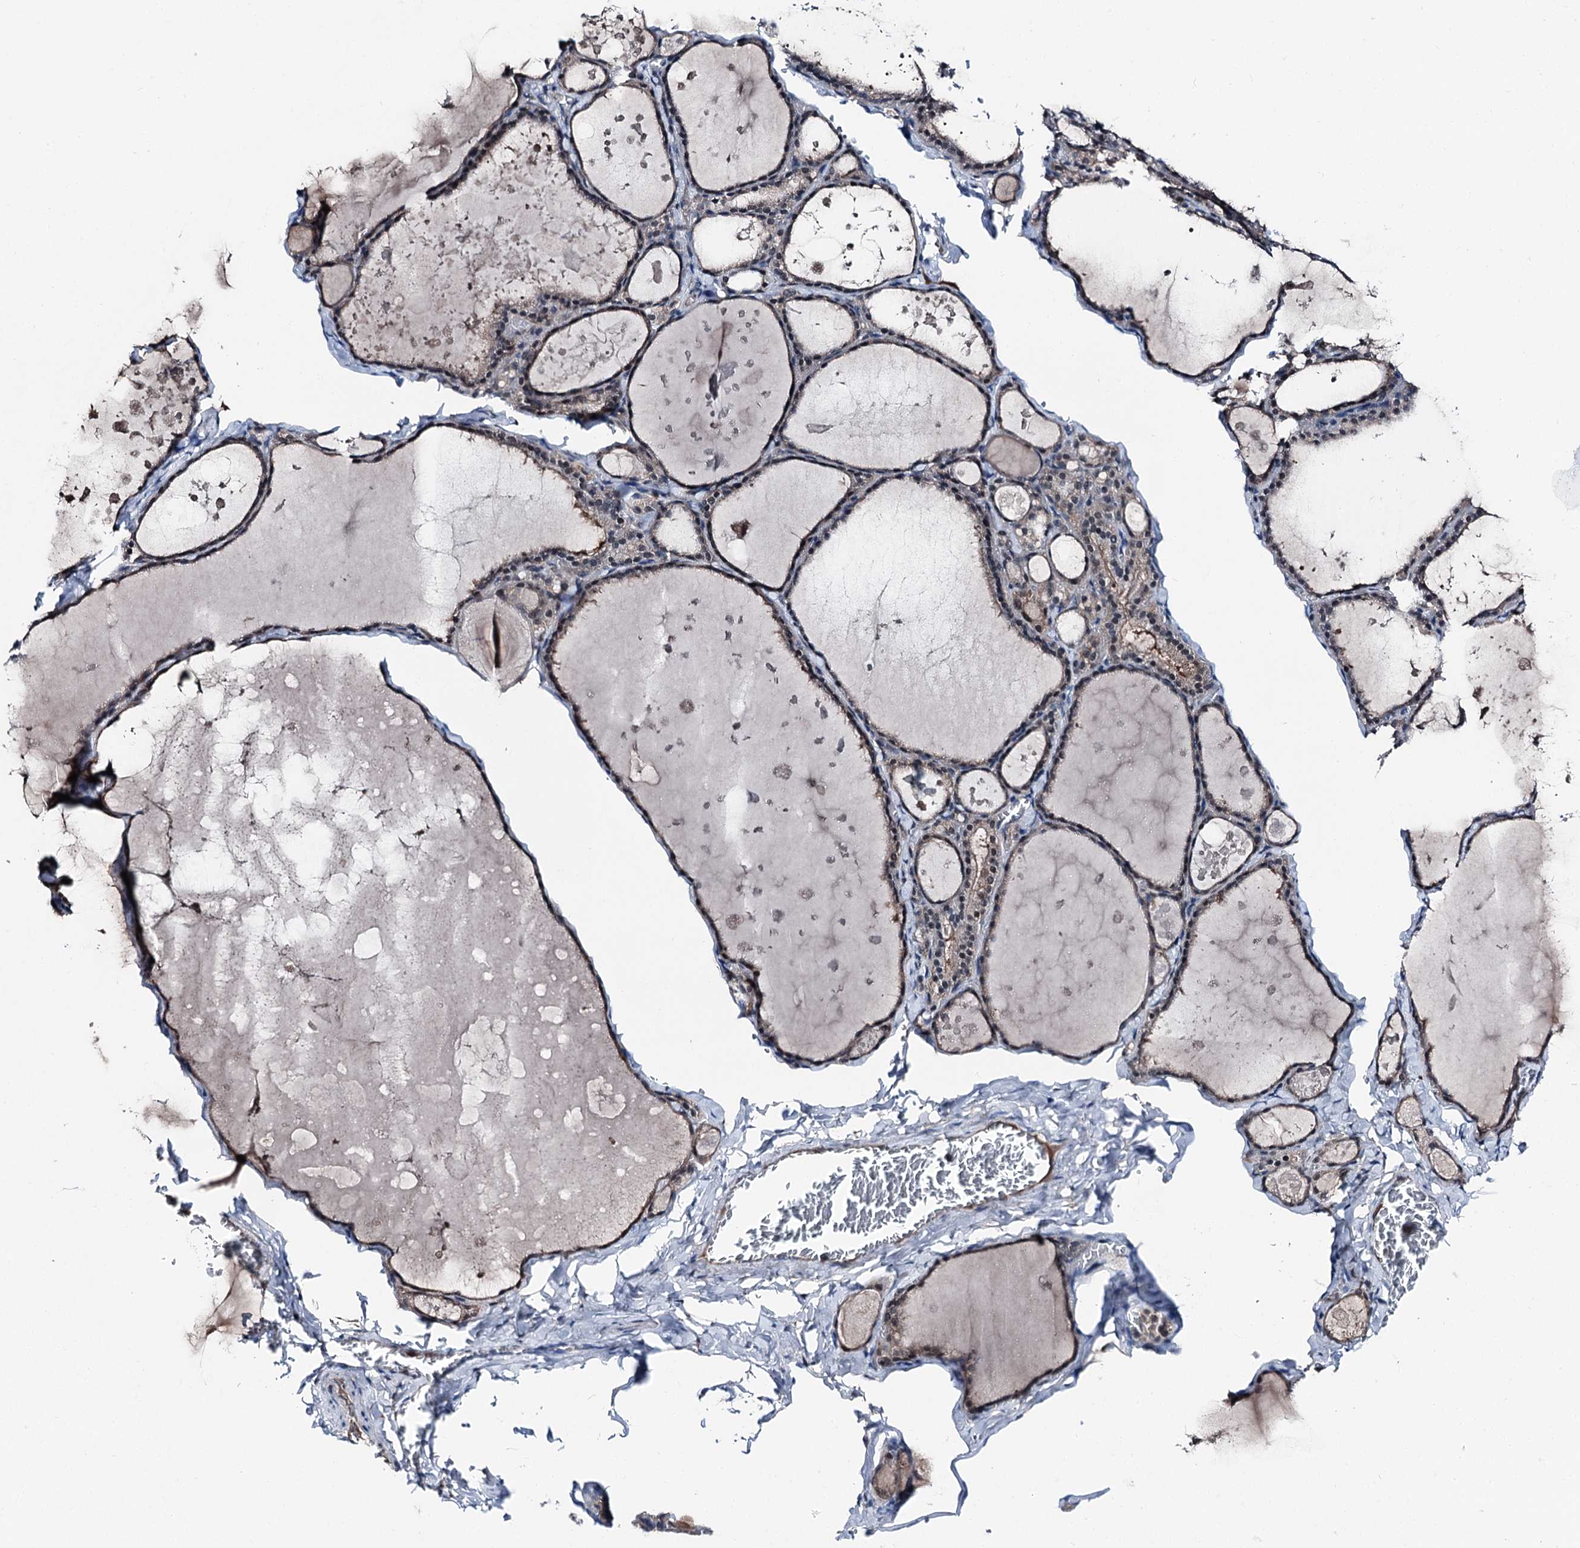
{"staining": {"intensity": "weak", "quantity": ">75%", "location": "cytoplasmic/membranous,nuclear"}, "tissue": "thyroid gland", "cell_type": "Glandular cells", "image_type": "normal", "snomed": [{"axis": "morphology", "description": "Normal tissue, NOS"}, {"axis": "topography", "description": "Thyroid gland"}], "caption": "DAB (3,3'-diaminobenzidine) immunohistochemical staining of unremarkable human thyroid gland demonstrates weak cytoplasmic/membranous,nuclear protein expression in approximately >75% of glandular cells.", "gene": "PSMD13", "patient": {"sex": "male", "age": 56}}